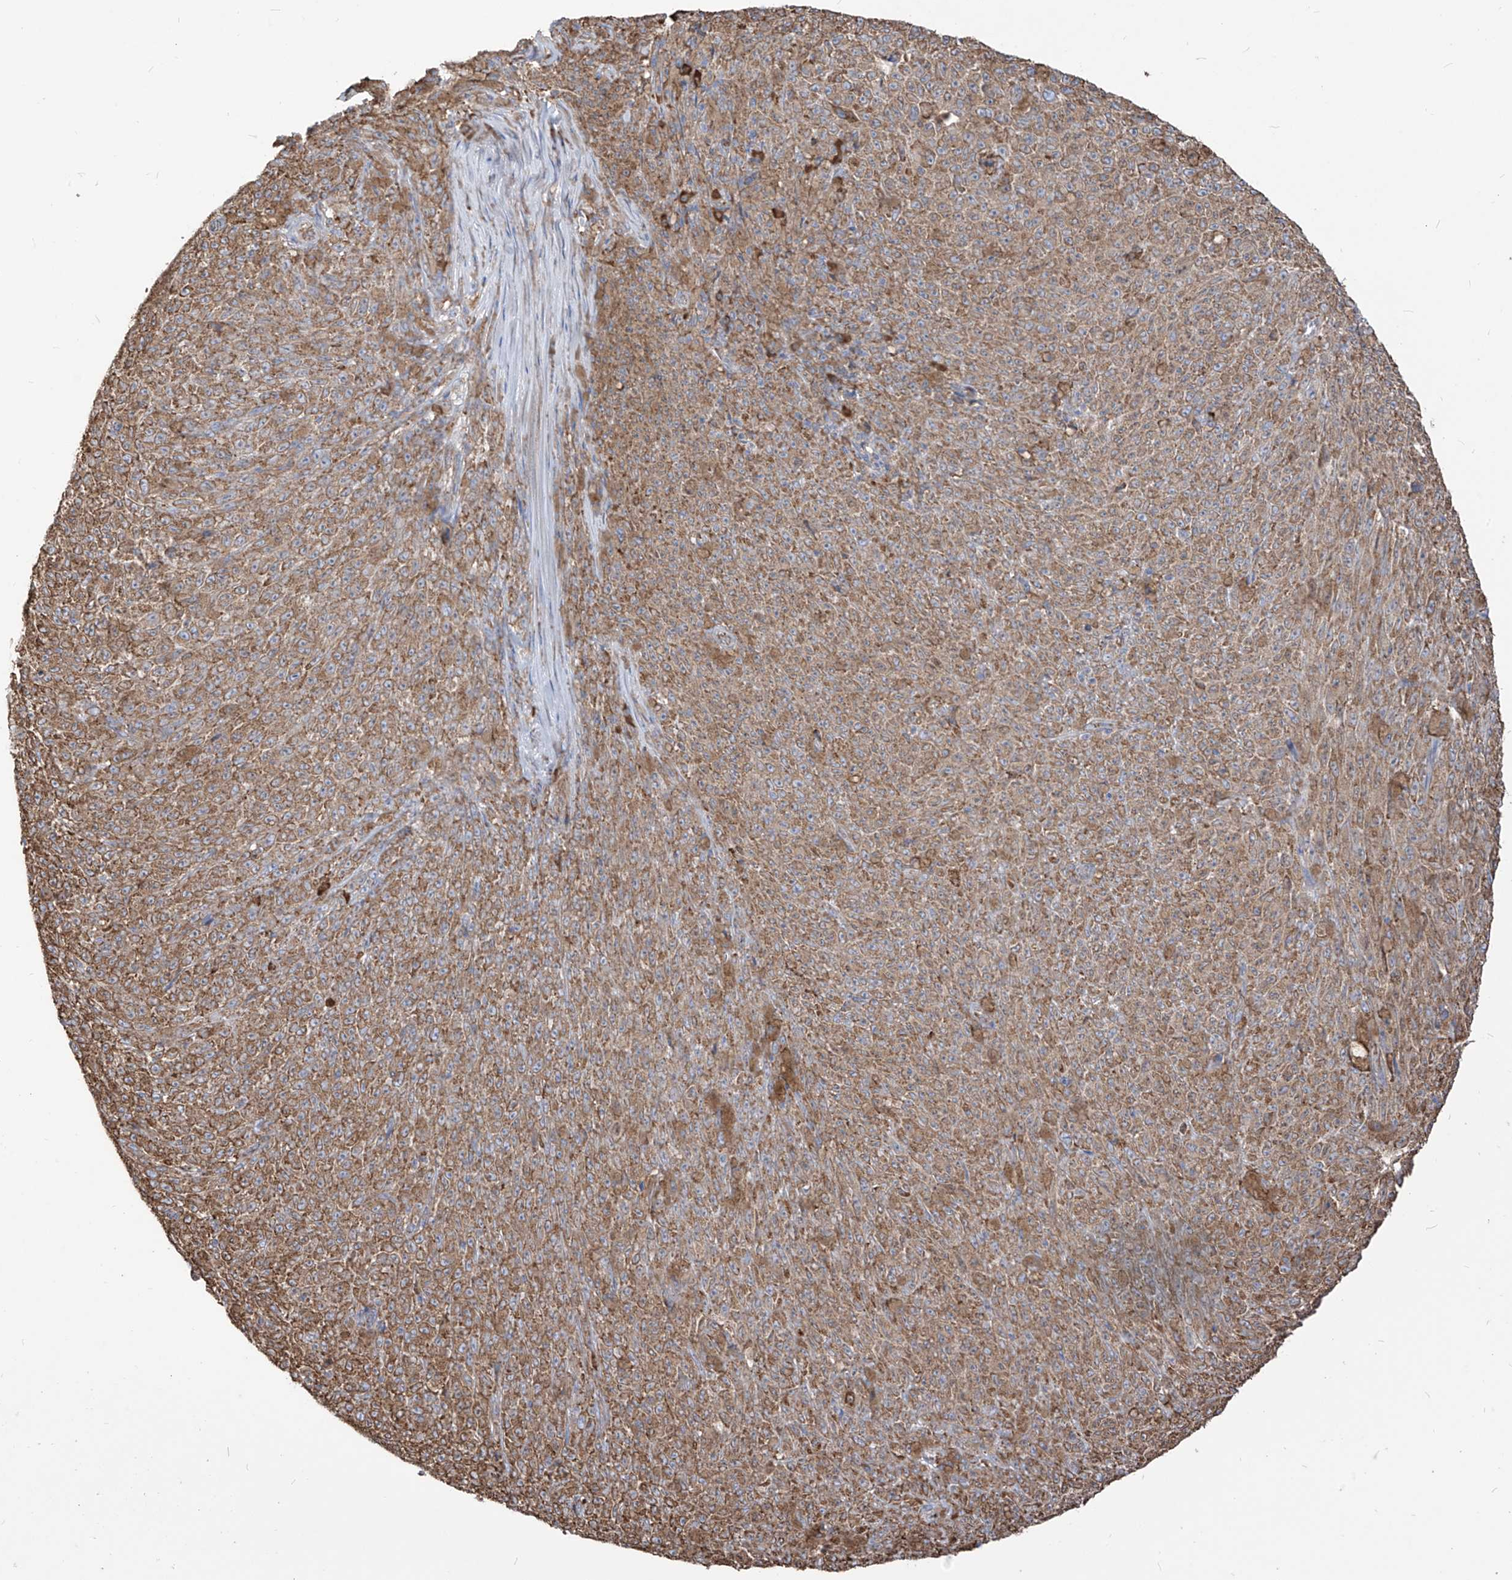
{"staining": {"intensity": "moderate", "quantity": ">75%", "location": "cytoplasmic/membranous"}, "tissue": "melanoma", "cell_type": "Tumor cells", "image_type": "cancer", "snomed": [{"axis": "morphology", "description": "Malignant melanoma, NOS"}, {"axis": "topography", "description": "Skin"}], "caption": "Melanoma tissue displays moderate cytoplasmic/membranous staining in approximately >75% of tumor cells The staining is performed using DAB (3,3'-diaminobenzidine) brown chromogen to label protein expression. The nuclei are counter-stained blue using hematoxylin.", "gene": "PDIA6", "patient": {"sex": "female", "age": 82}}